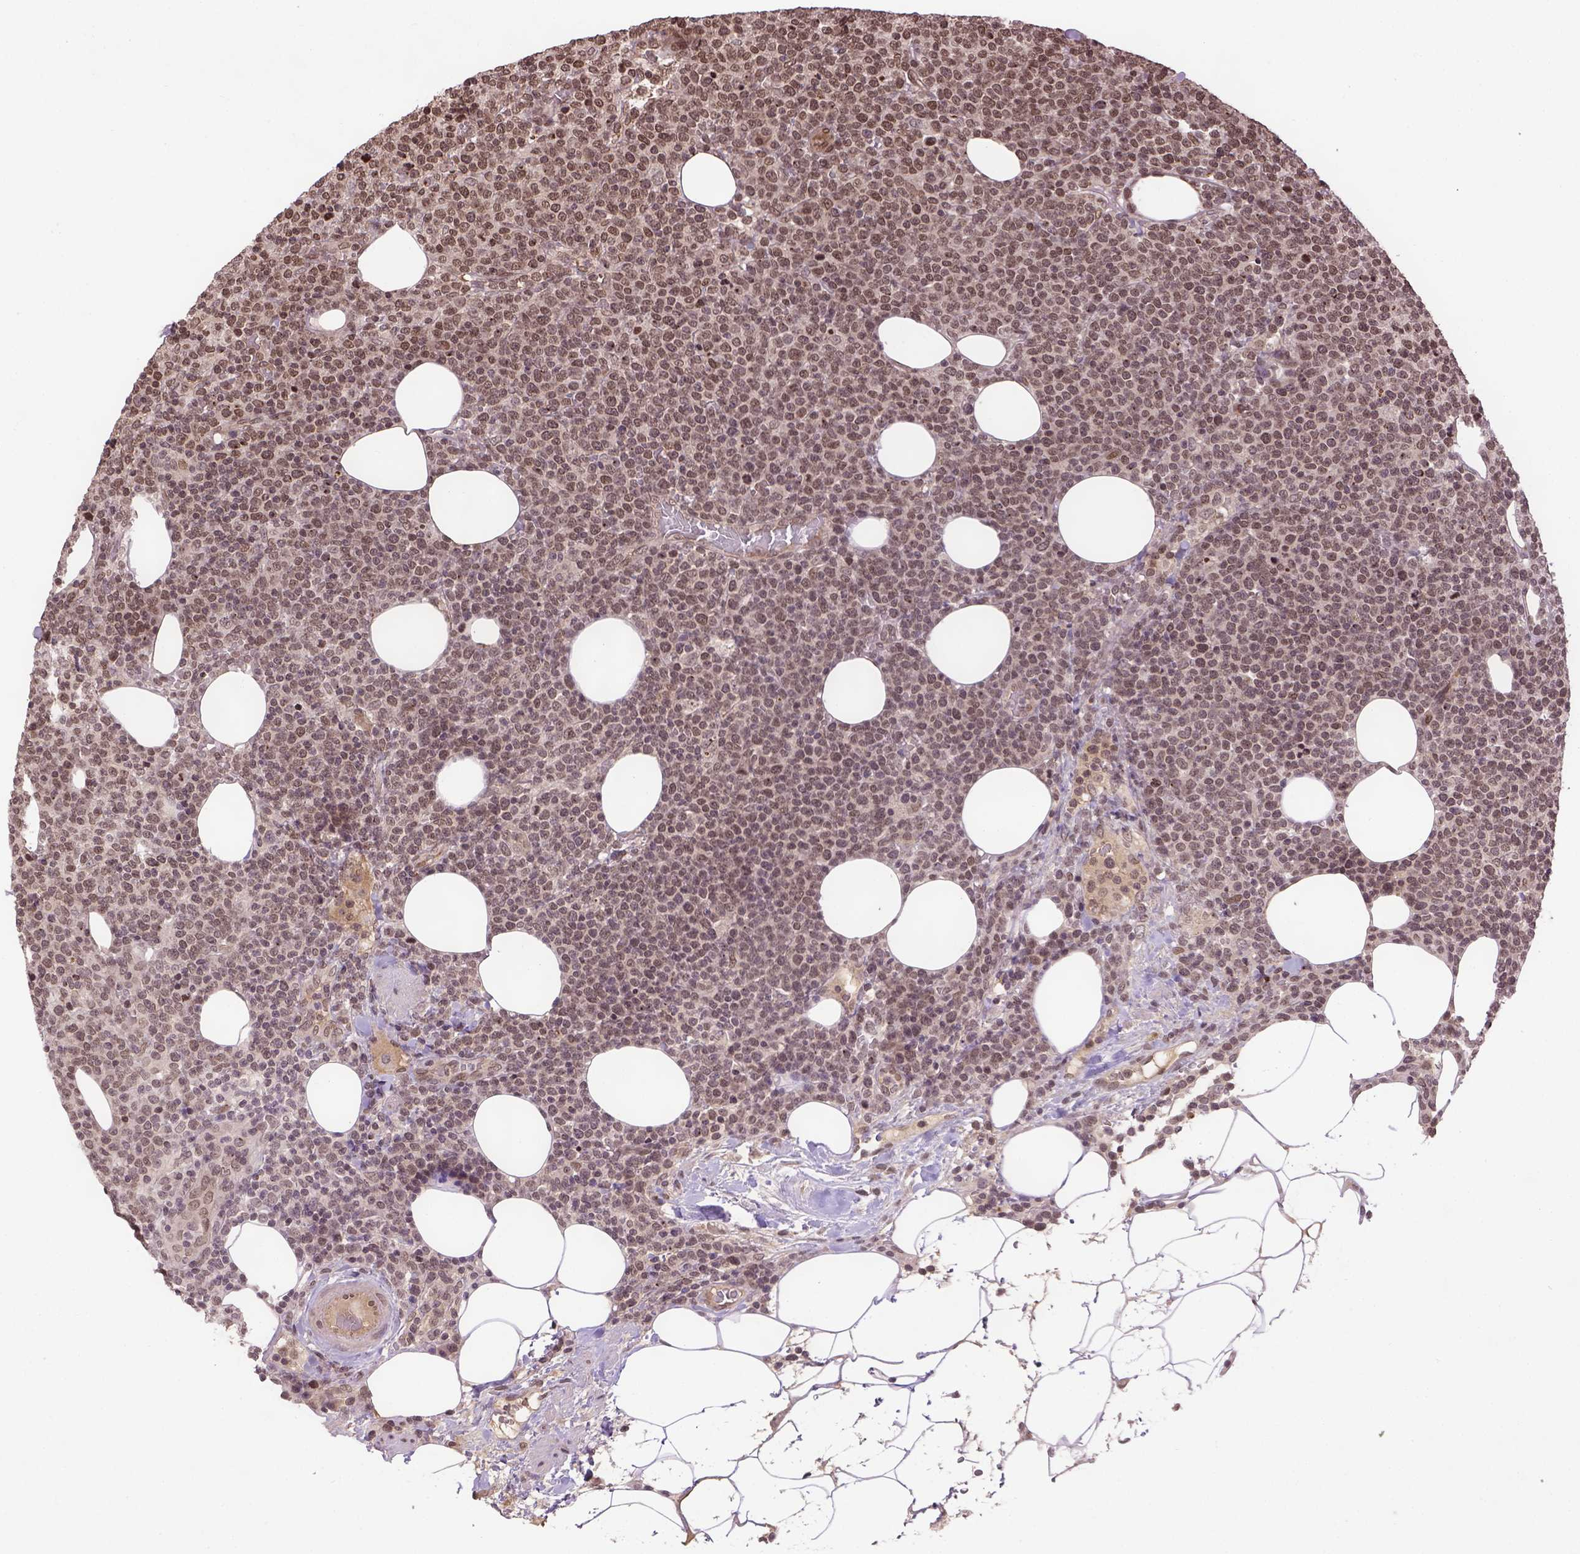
{"staining": {"intensity": "moderate", "quantity": ">75%", "location": "nuclear"}, "tissue": "lymphoma", "cell_type": "Tumor cells", "image_type": "cancer", "snomed": [{"axis": "morphology", "description": "Malignant lymphoma, non-Hodgkin's type, High grade"}, {"axis": "topography", "description": "Lymph node"}], "caption": "DAB immunohistochemical staining of human lymphoma demonstrates moderate nuclear protein expression in about >75% of tumor cells. Immunohistochemistry (ihc) stains the protein in brown and the nuclei are stained blue.", "gene": "BANF1", "patient": {"sex": "male", "age": 61}}